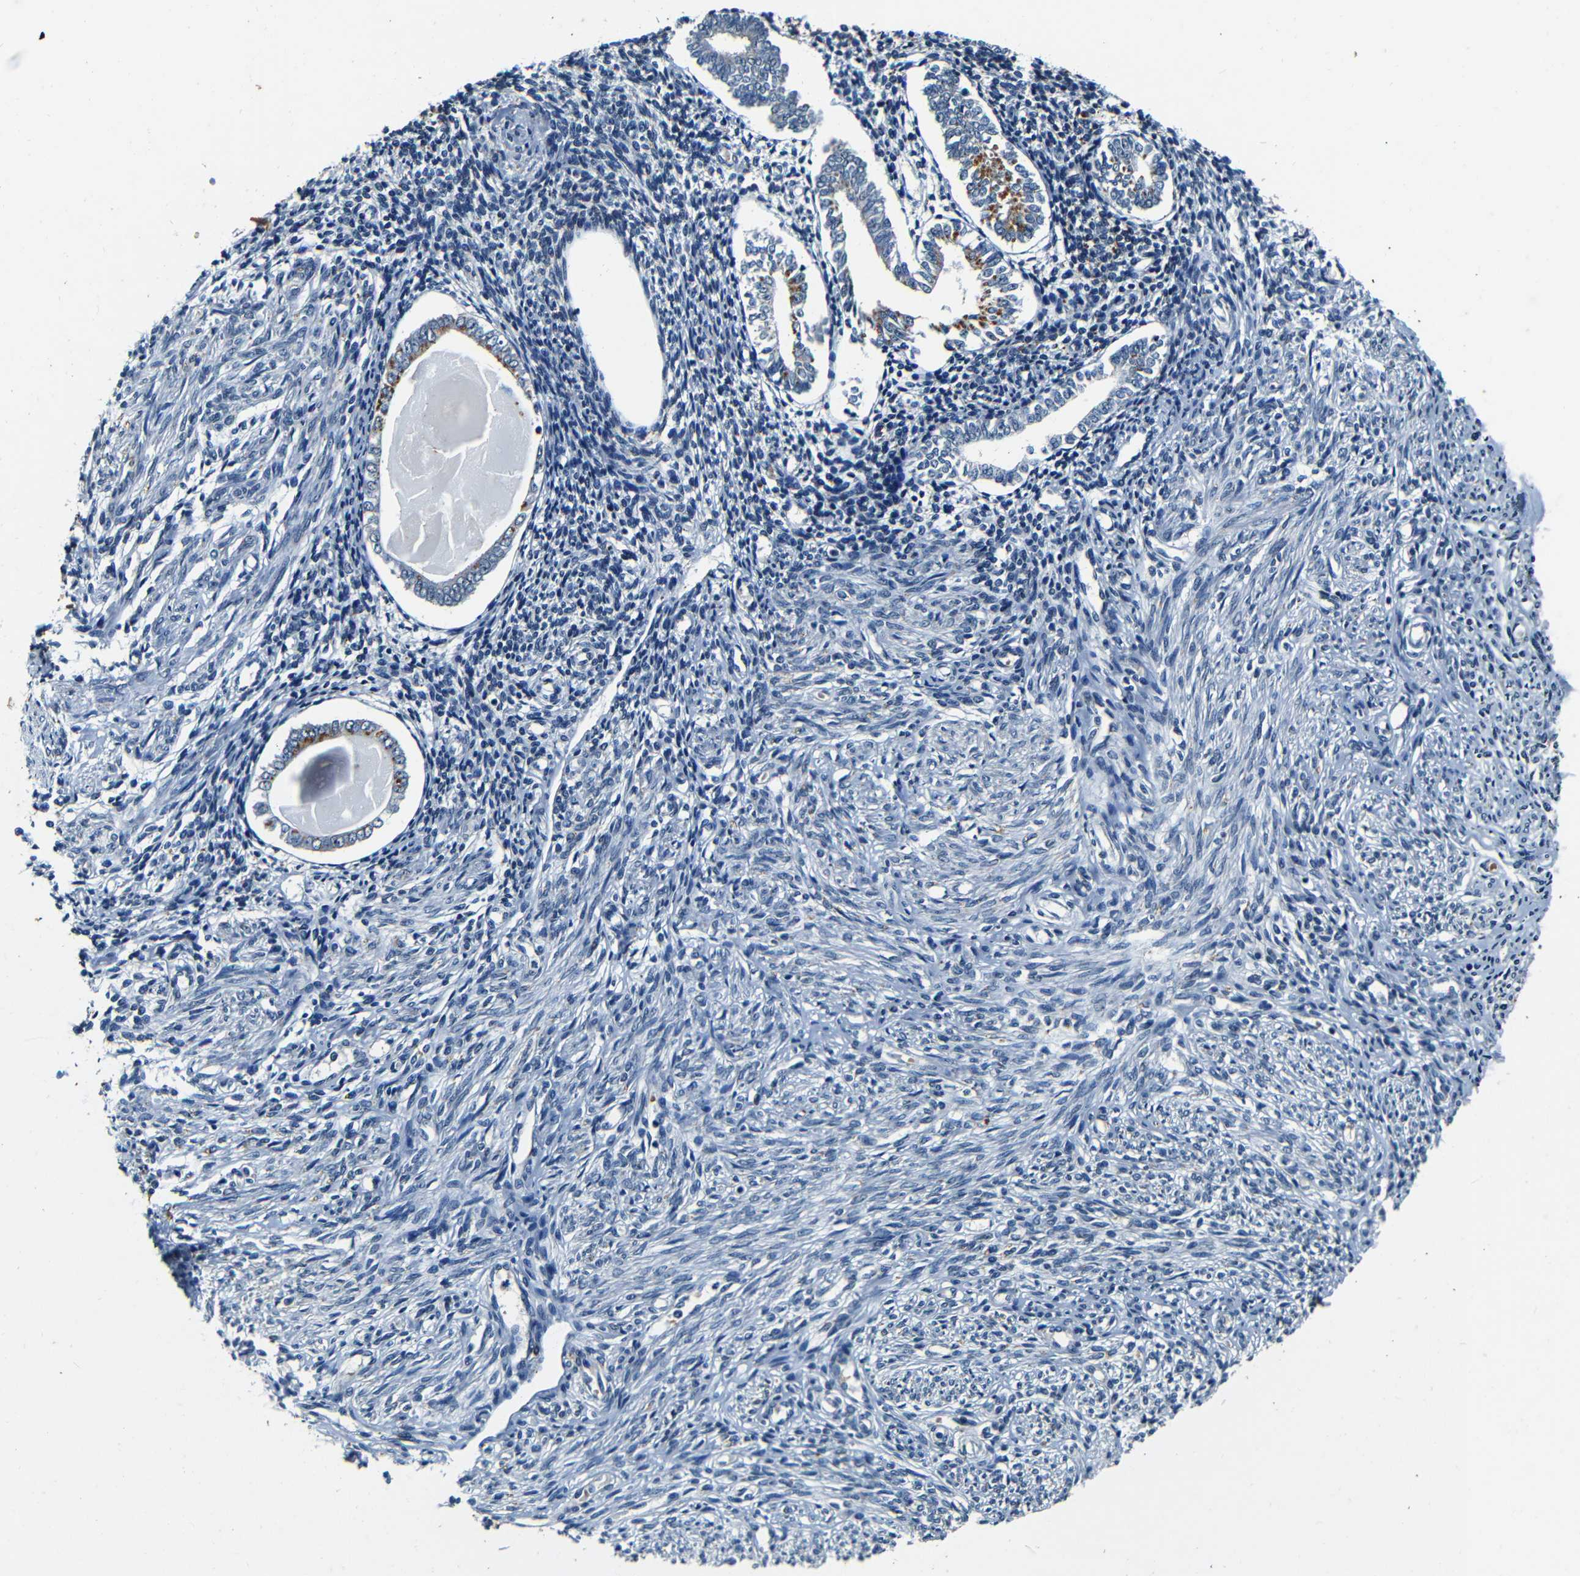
{"staining": {"intensity": "weak", "quantity": "<25%", "location": "nuclear"}, "tissue": "endometrium", "cell_type": "Cells in endometrial stroma", "image_type": "normal", "snomed": [{"axis": "morphology", "description": "Normal tissue, NOS"}, {"axis": "topography", "description": "Endometrium"}], "caption": "Immunohistochemistry (IHC) image of normal endometrium: endometrium stained with DAB exhibits no significant protein positivity in cells in endometrial stroma.", "gene": "FOXD4L1", "patient": {"sex": "female", "age": 71}}